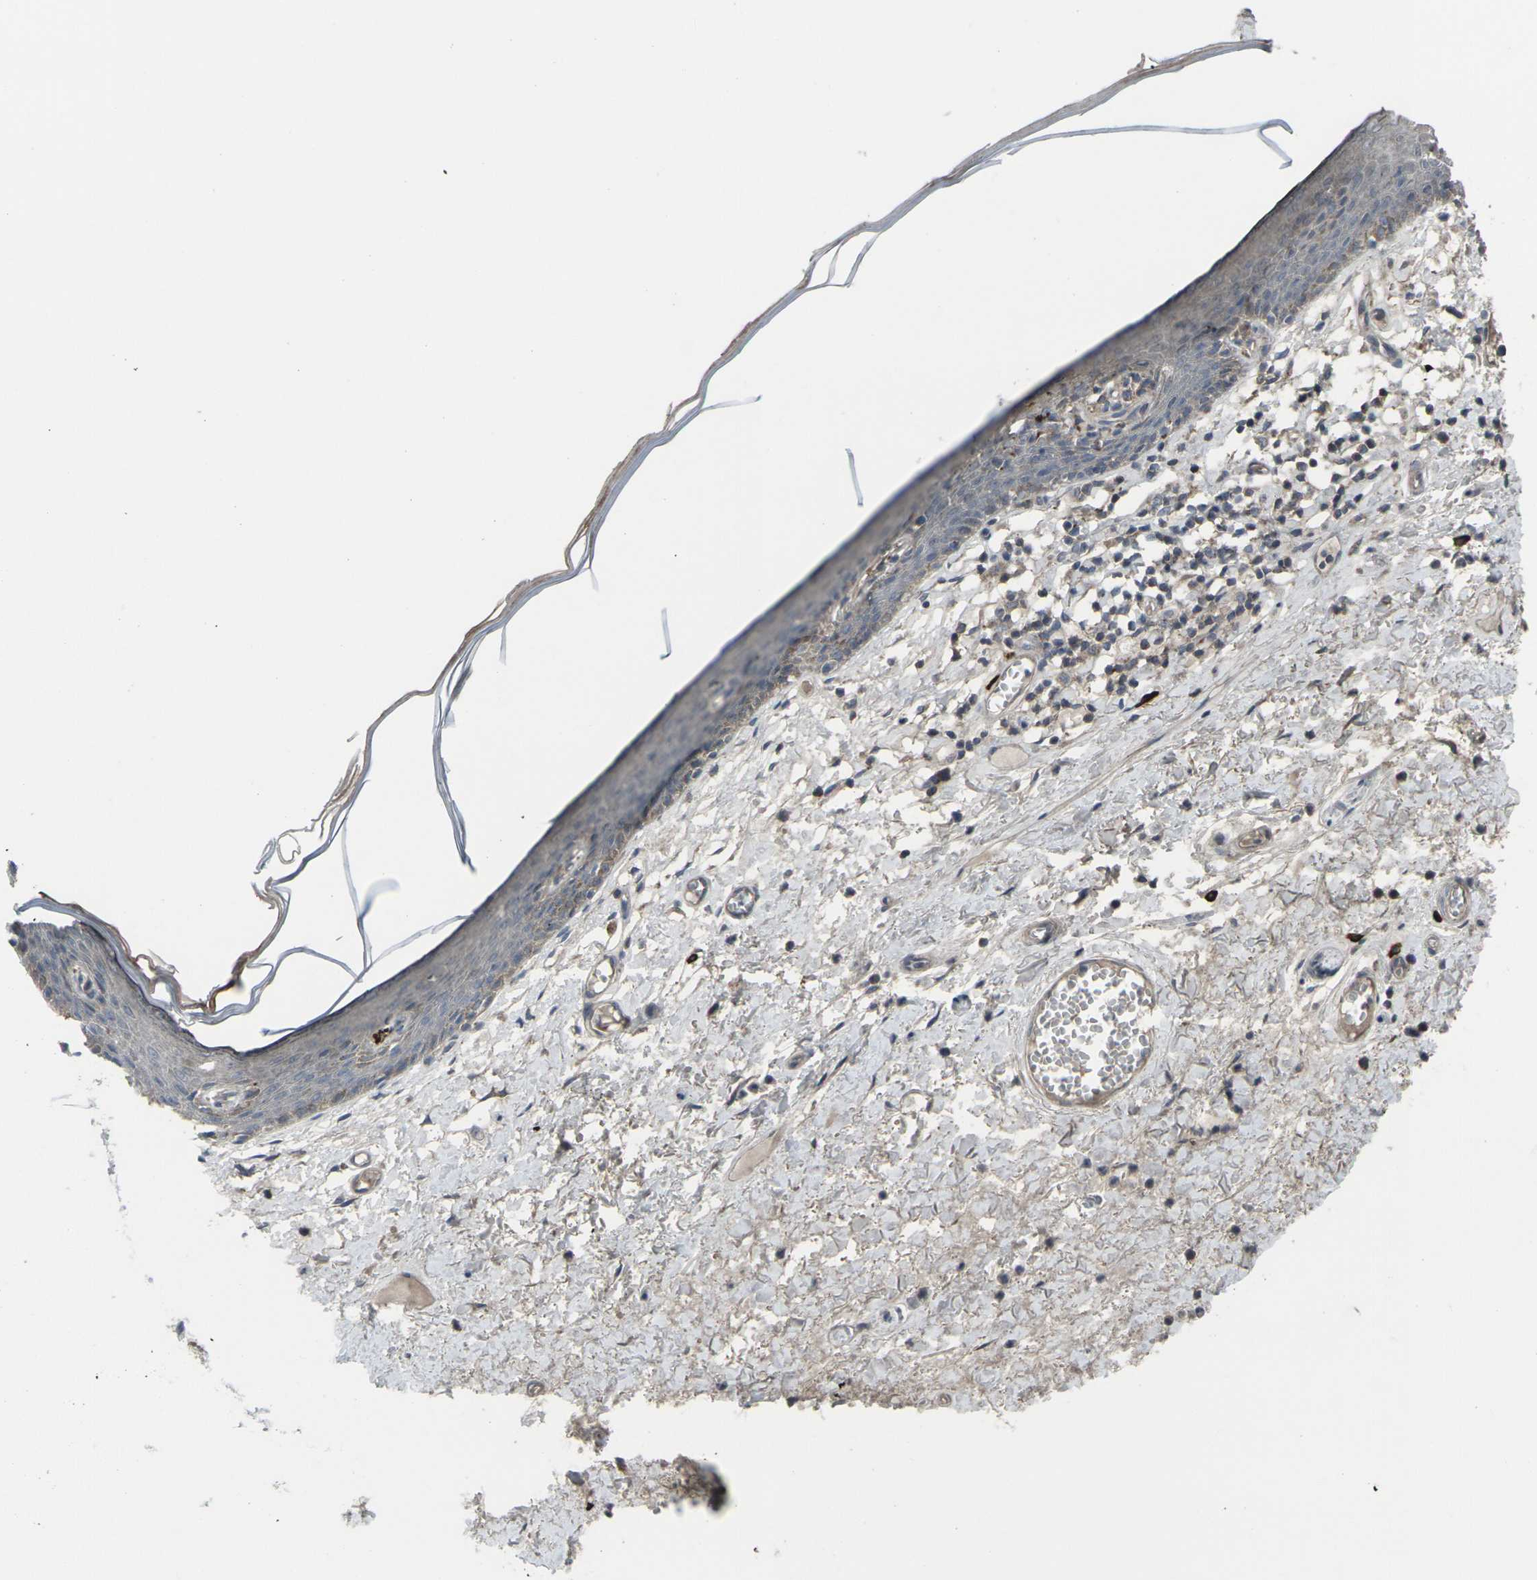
{"staining": {"intensity": "weak", "quantity": ">75%", "location": "cytoplasmic/membranous"}, "tissue": "skin", "cell_type": "Epidermal cells", "image_type": "normal", "snomed": [{"axis": "morphology", "description": "Normal tissue, NOS"}, {"axis": "topography", "description": "Vulva"}], "caption": "Skin was stained to show a protein in brown. There is low levels of weak cytoplasmic/membranous staining in approximately >75% of epidermal cells.", "gene": "CCR10", "patient": {"sex": "female", "age": 54}}